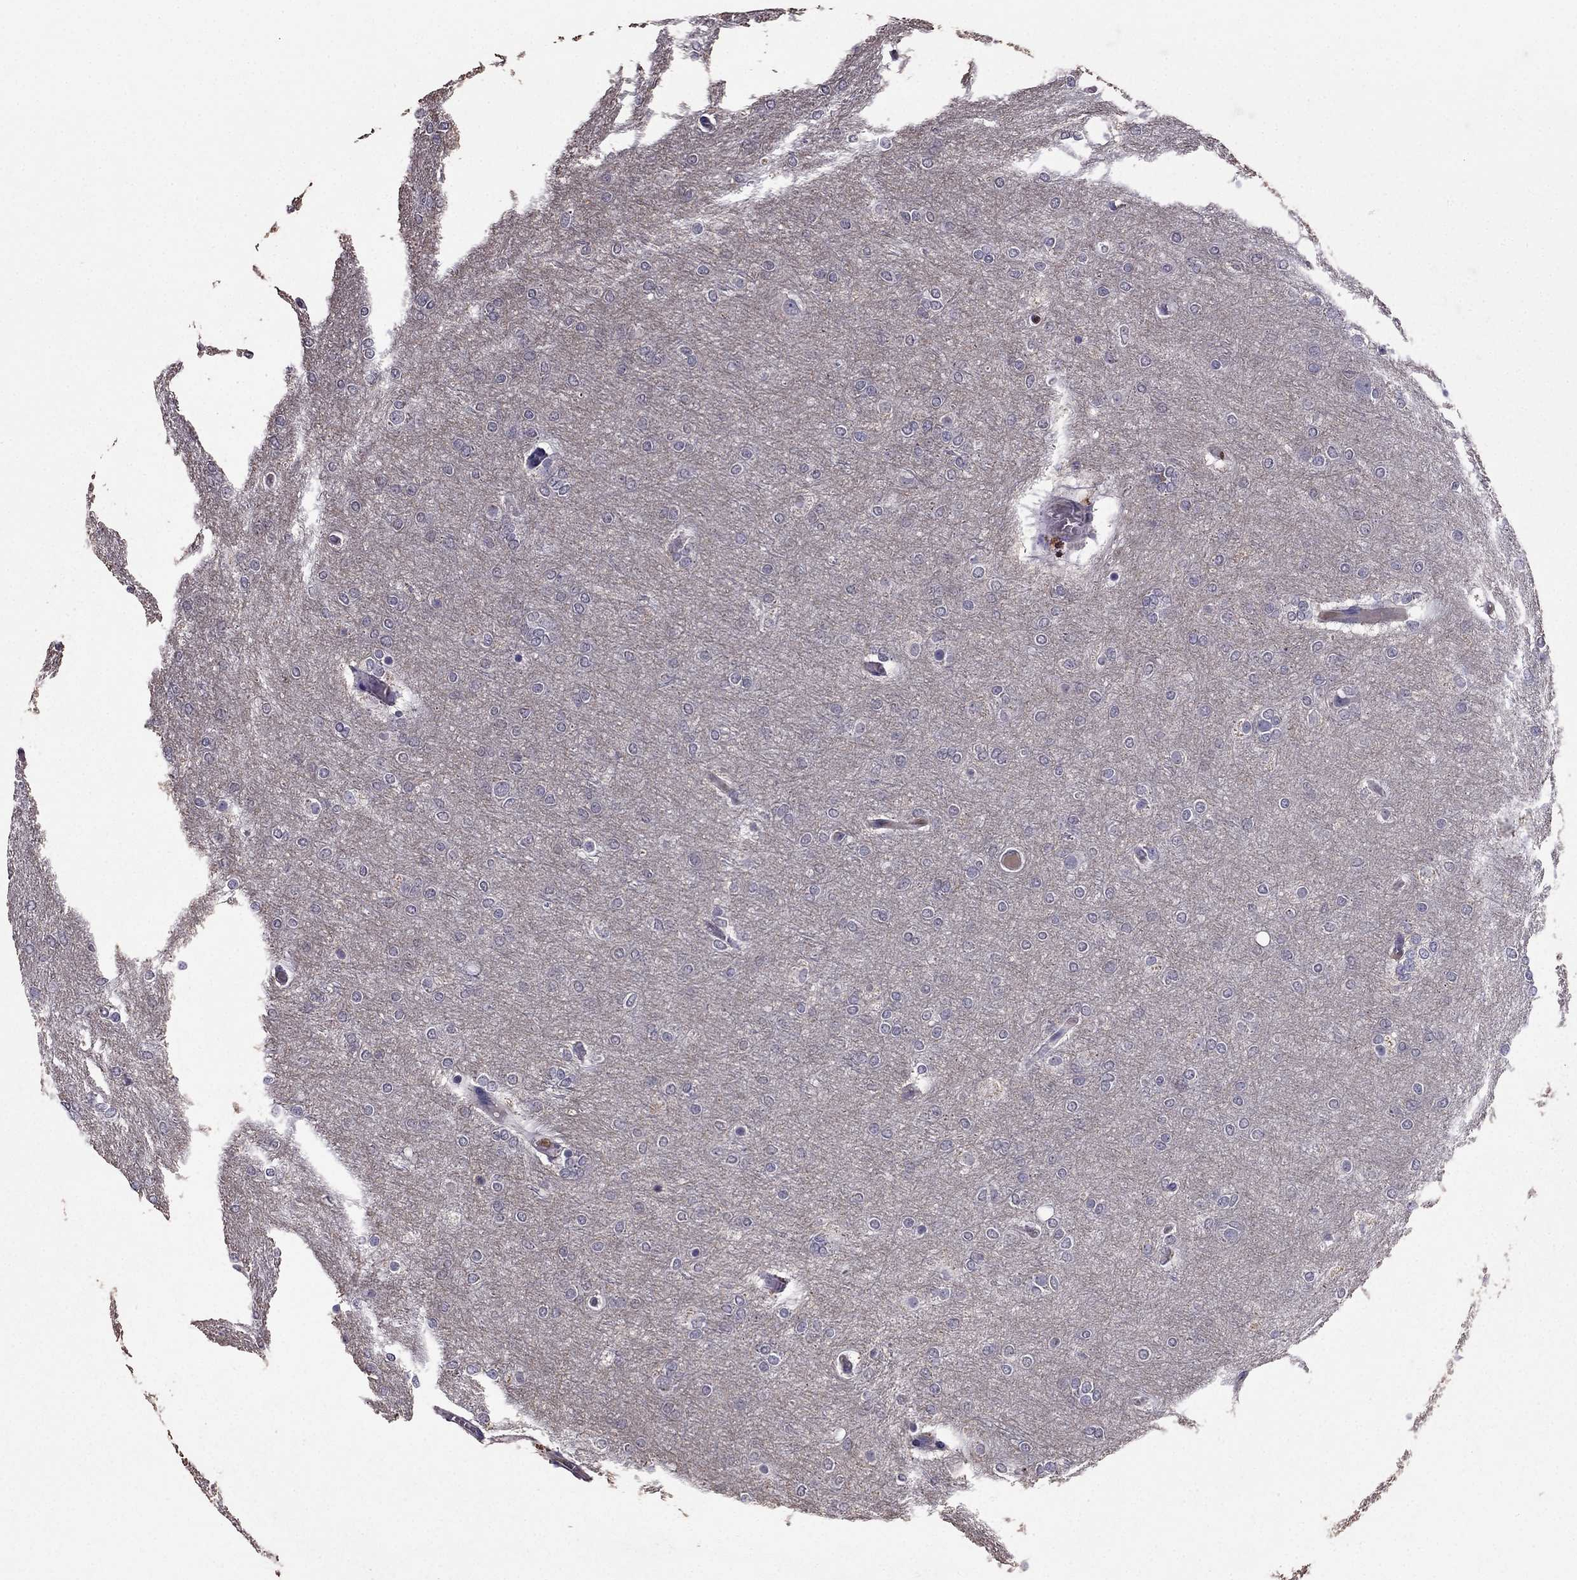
{"staining": {"intensity": "negative", "quantity": "none", "location": "none"}, "tissue": "glioma", "cell_type": "Tumor cells", "image_type": "cancer", "snomed": [{"axis": "morphology", "description": "Glioma, malignant, High grade"}, {"axis": "topography", "description": "Brain"}], "caption": "Immunohistochemistry (IHC) histopathology image of glioma stained for a protein (brown), which exhibits no staining in tumor cells.", "gene": "RFLNB", "patient": {"sex": "female", "age": 61}}